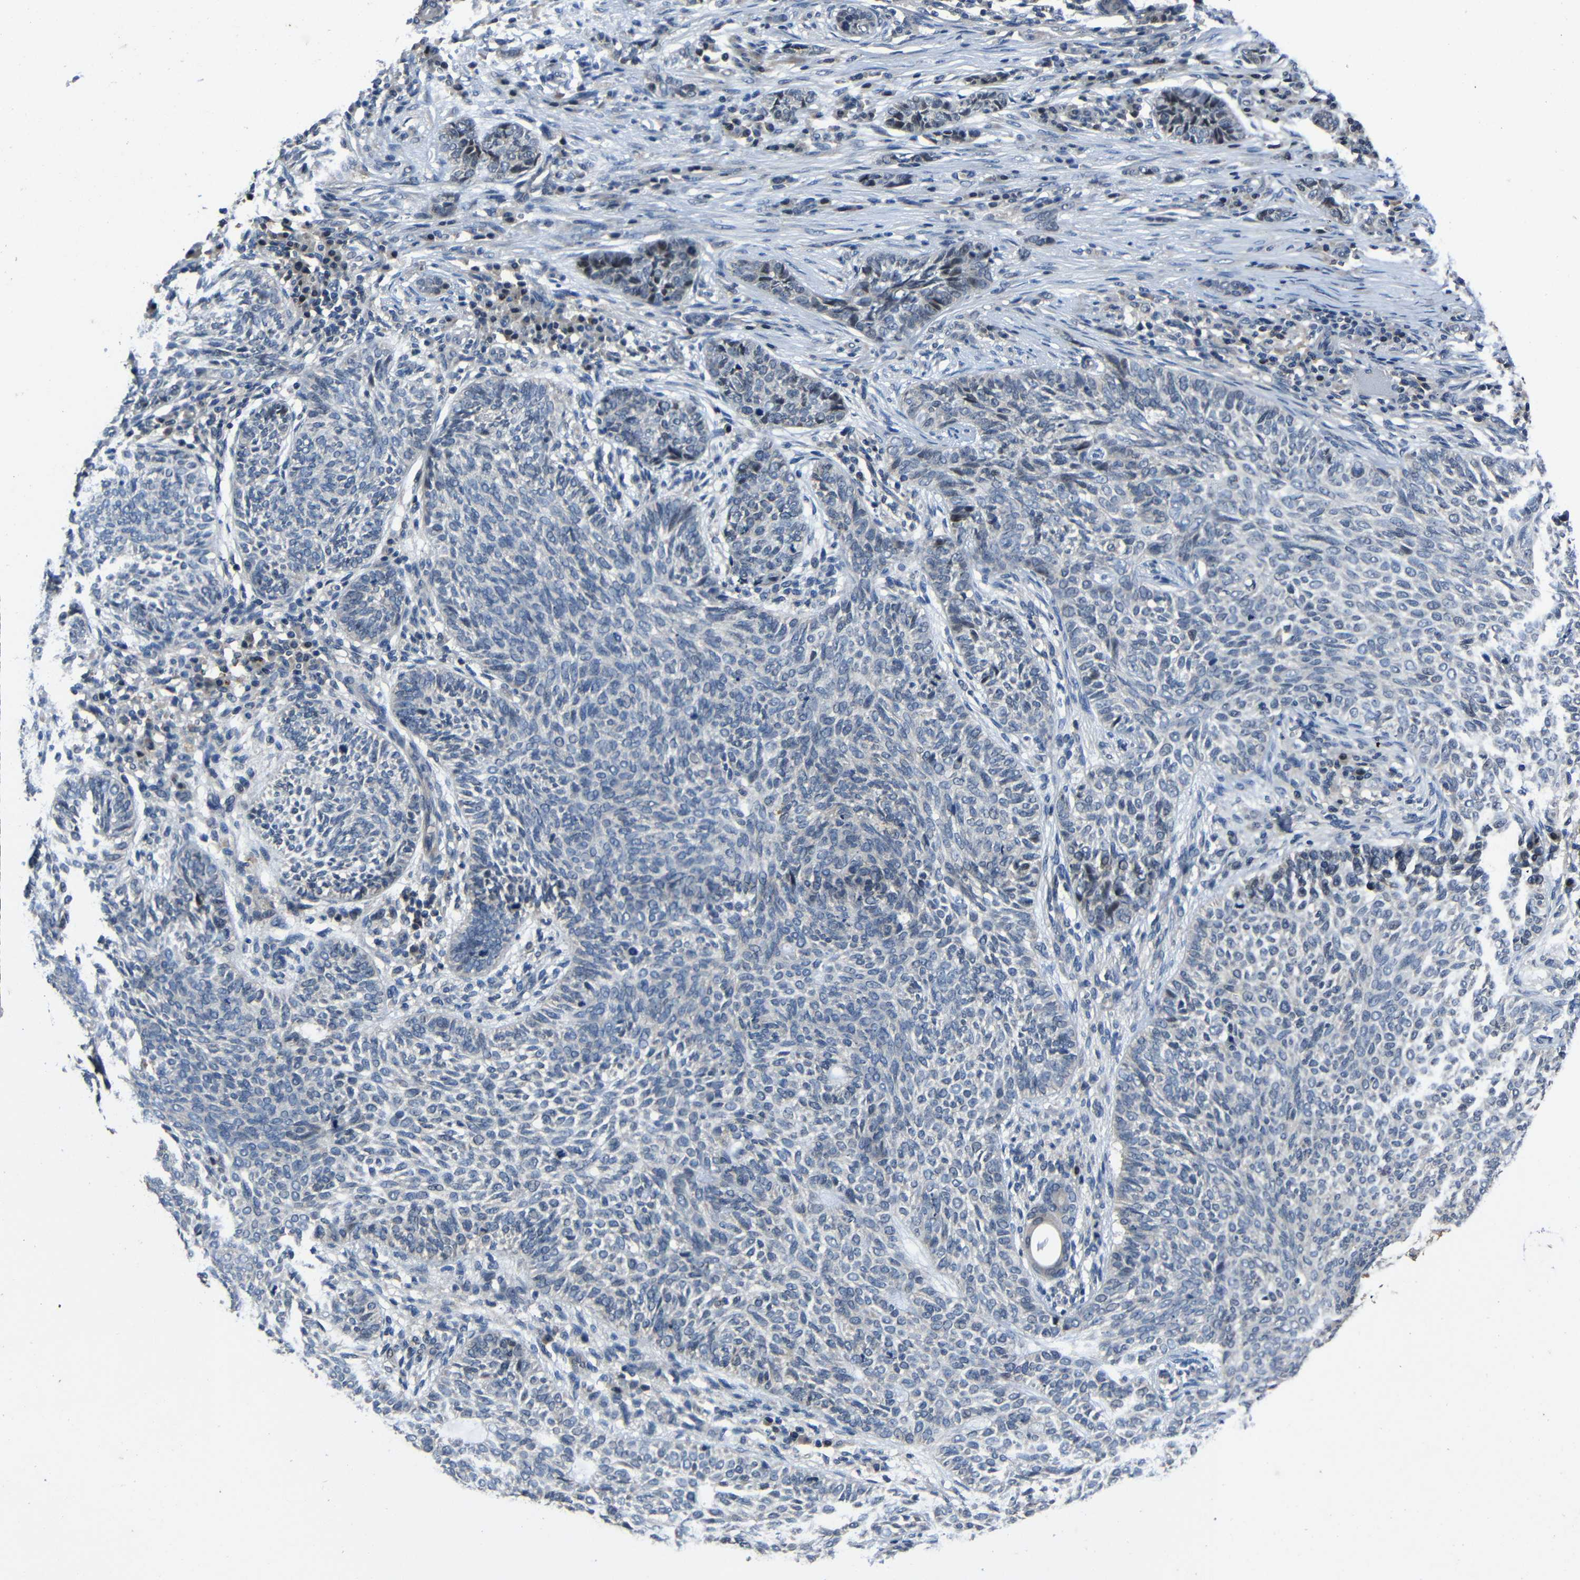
{"staining": {"intensity": "negative", "quantity": "none", "location": "none"}, "tissue": "skin cancer", "cell_type": "Tumor cells", "image_type": "cancer", "snomed": [{"axis": "morphology", "description": "Basal cell carcinoma"}, {"axis": "topography", "description": "Skin"}], "caption": "Tumor cells are negative for brown protein staining in skin basal cell carcinoma.", "gene": "C6orf89", "patient": {"sex": "male", "age": 87}}